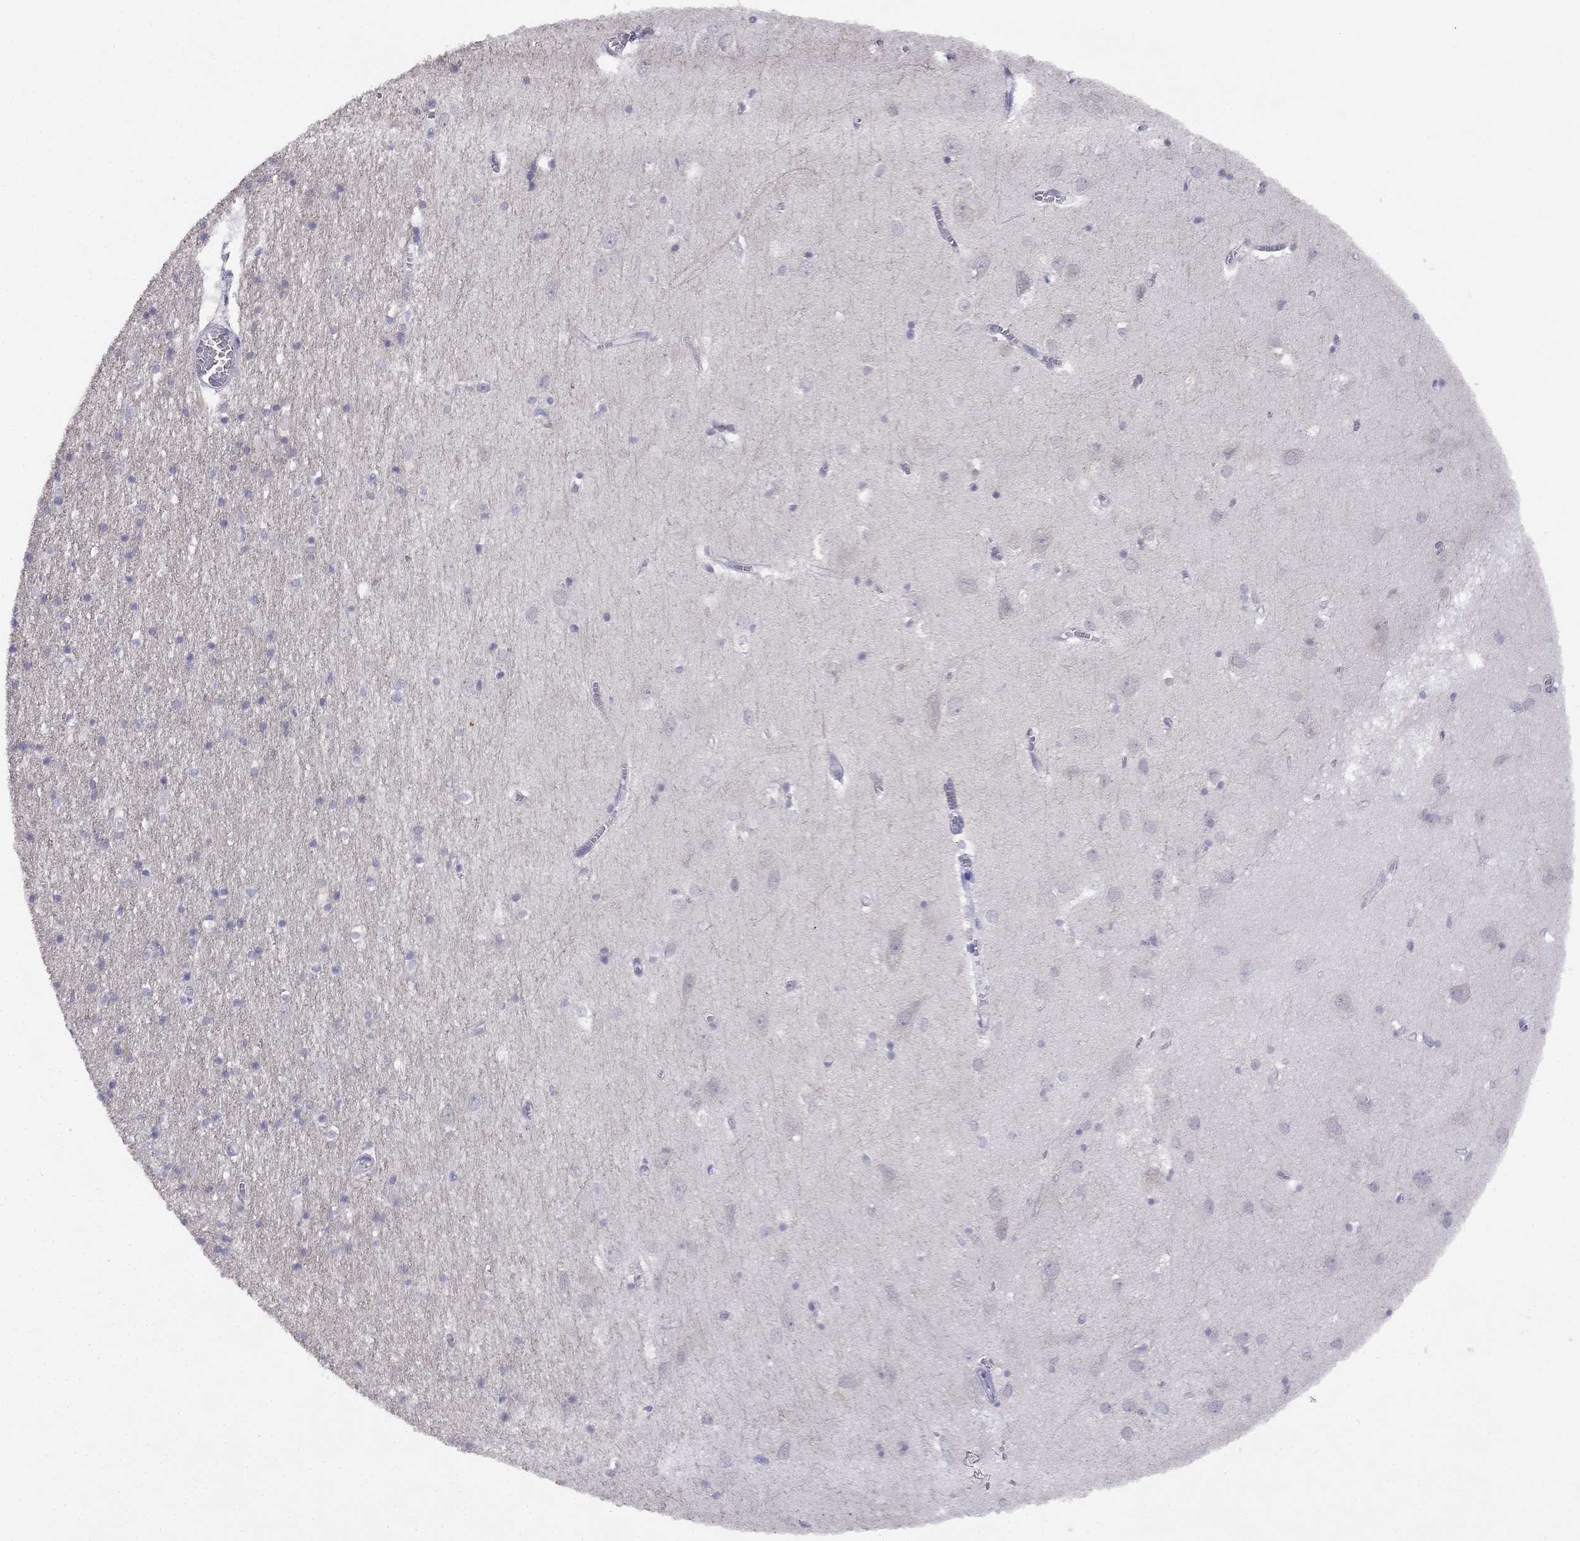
{"staining": {"intensity": "negative", "quantity": "none", "location": "none"}, "tissue": "cerebral cortex", "cell_type": "Endothelial cells", "image_type": "normal", "snomed": [{"axis": "morphology", "description": "Normal tissue, NOS"}, {"axis": "topography", "description": "Cerebral cortex"}], "caption": "Cerebral cortex stained for a protein using IHC exhibits no positivity endothelial cells.", "gene": "C16orf89", "patient": {"sex": "male", "age": 70}}